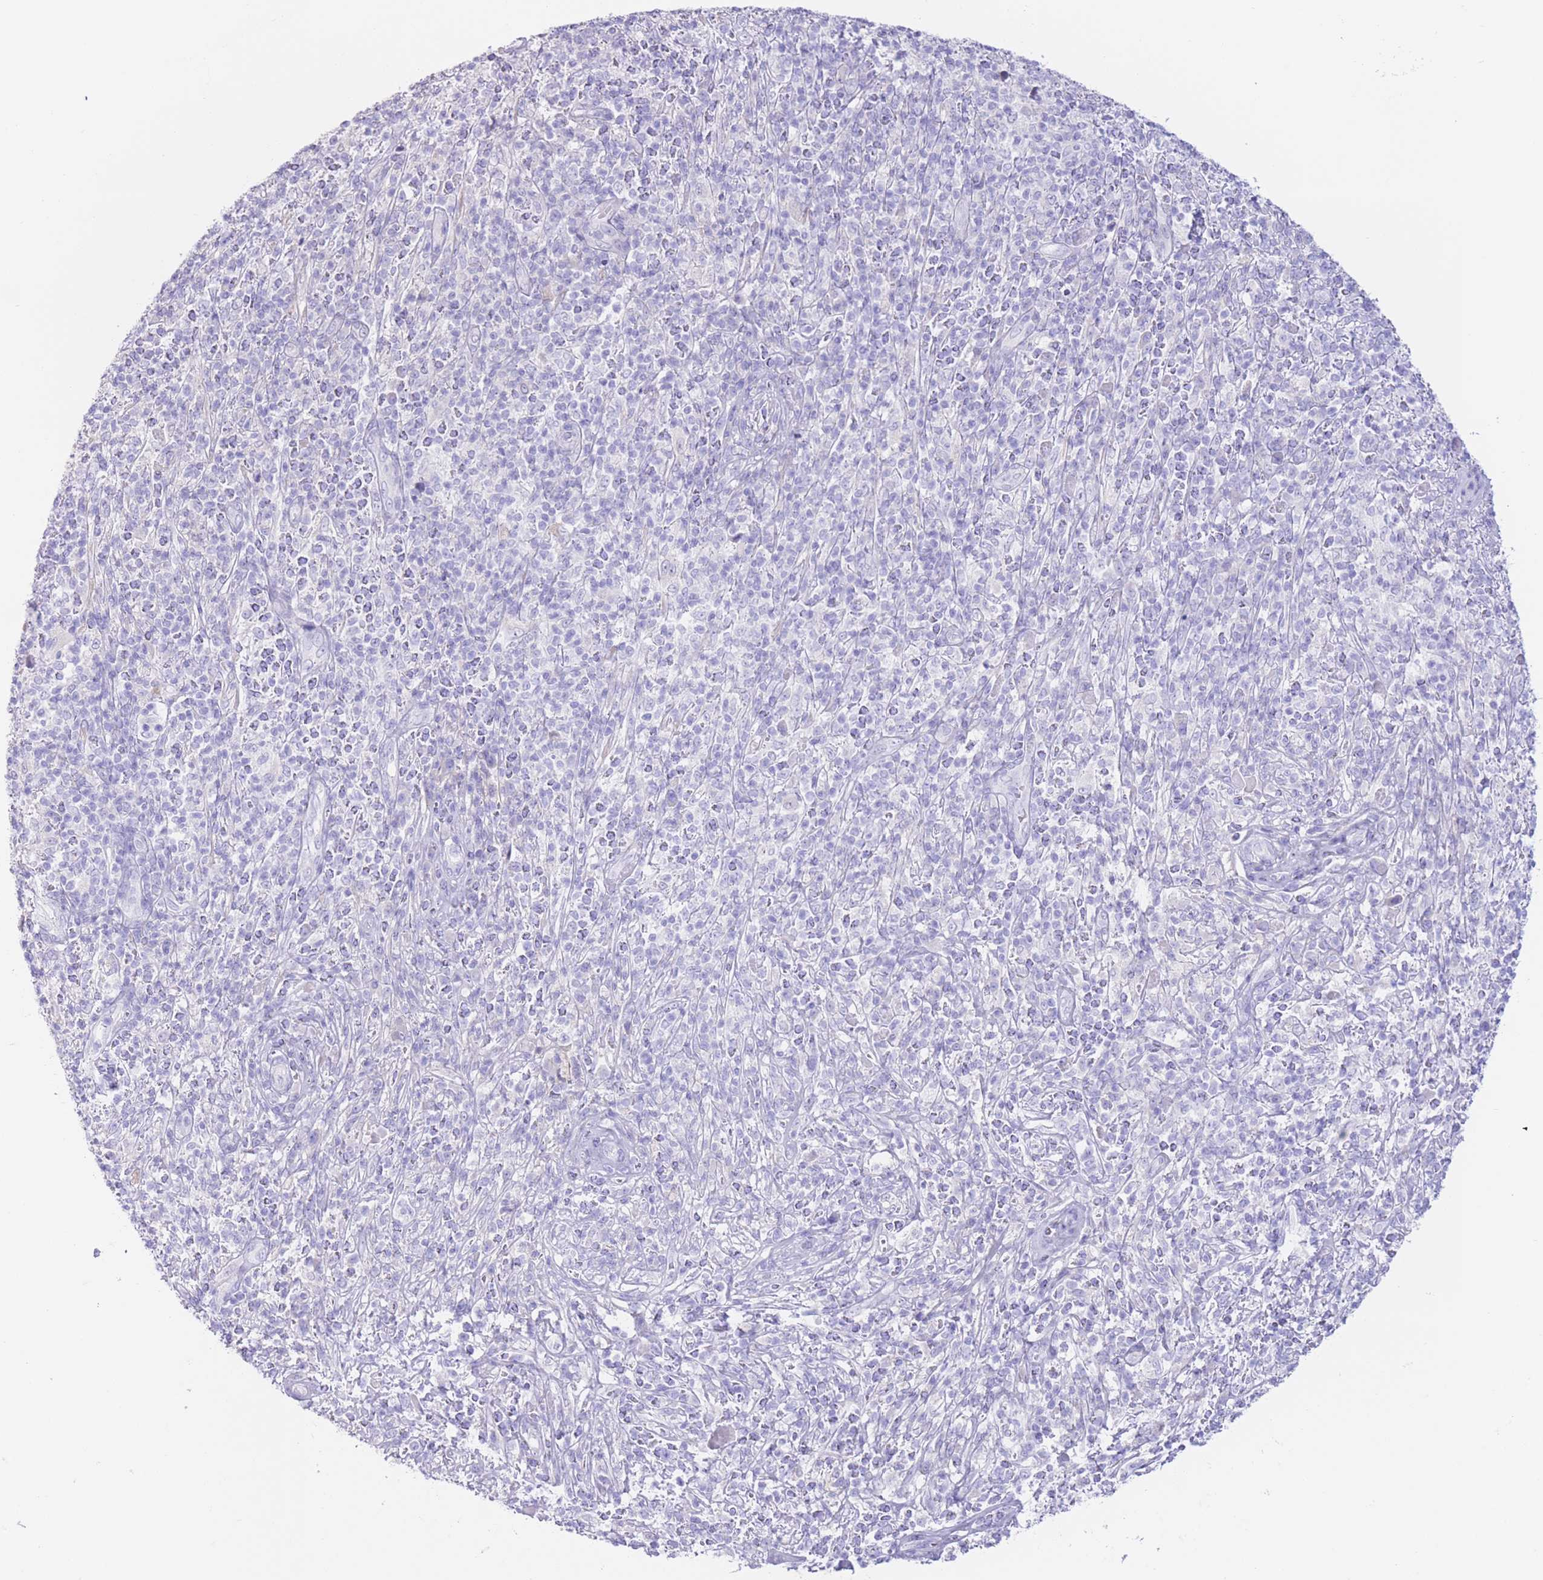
{"staining": {"intensity": "negative", "quantity": "none", "location": "none"}, "tissue": "melanoma", "cell_type": "Tumor cells", "image_type": "cancer", "snomed": [{"axis": "morphology", "description": "Malignant melanoma, NOS"}, {"axis": "topography", "description": "Skin"}], "caption": "High power microscopy photomicrograph of an immunohistochemistry image of melanoma, revealing no significant expression in tumor cells.", "gene": "FAH", "patient": {"sex": "male", "age": 66}}